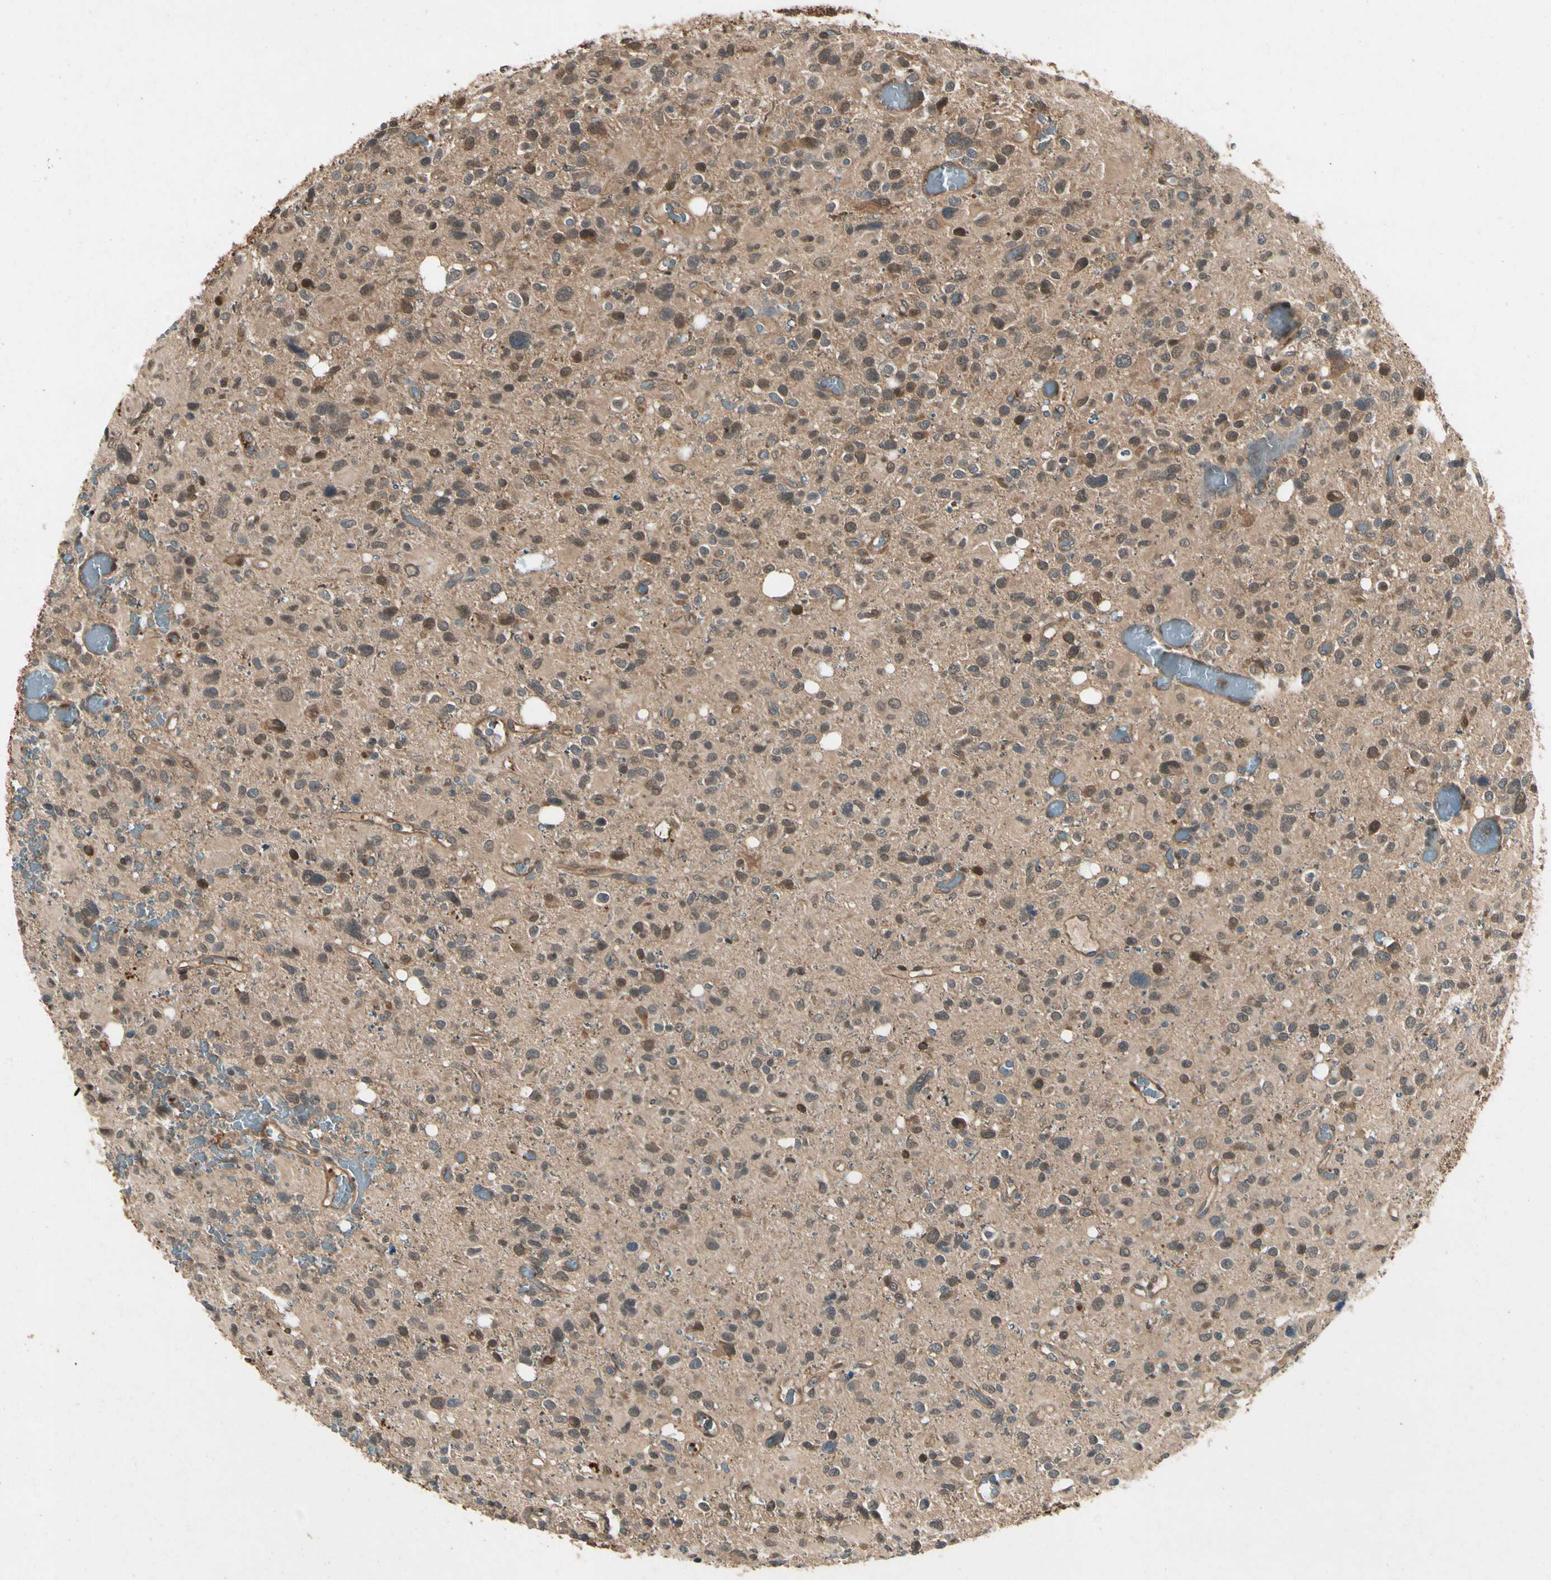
{"staining": {"intensity": "moderate", "quantity": "<25%", "location": "cytoplasmic/membranous"}, "tissue": "glioma", "cell_type": "Tumor cells", "image_type": "cancer", "snomed": [{"axis": "morphology", "description": "Glioma, malignant, High grade"}, {"axis": "topography", "description": "Brain"}], "caption": "Human malignant glioma (high-grade) stained for a protein (brown) demonstrates moderate cytoplasmic/membranous positive staining in about <25% of tumor cells.", "gene": "YWHAQ", "patient": {"sex": "male", "age": 48}}